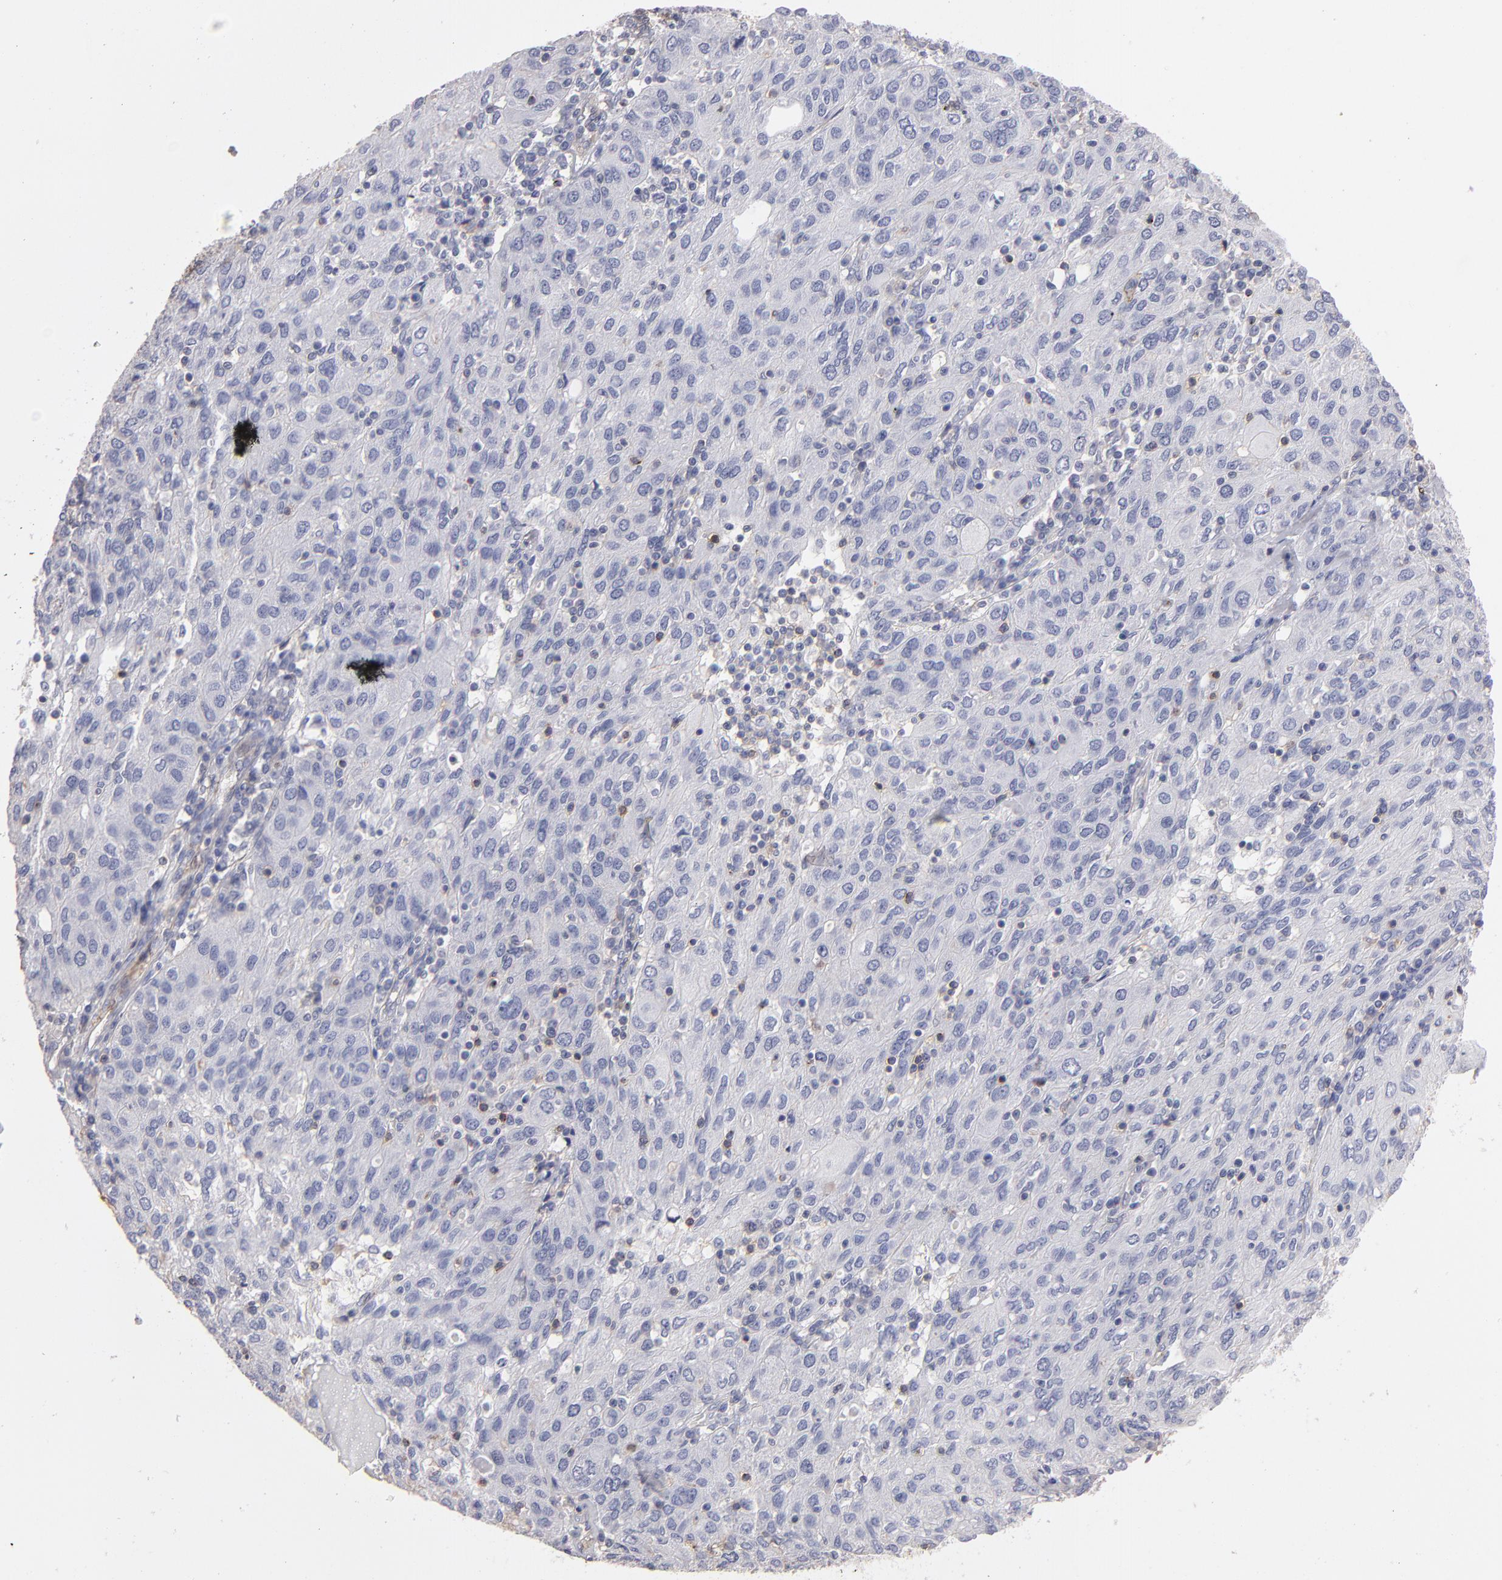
{"staining": {"intensity": "negative", "quantity": "none", "location": "none"}, "tissue": "ovarian cancer", "cell_type": "Tumor cells", "image_type": "cancer", "snomed": [{"axis": "morphology", "description": "Carcinoma, endometroid"}, {"axis": "topography", "description": "Ovary"}], "caption": "DAB (3,3'-diaminobenzidine) immunohistochemical staining of ovarian endometroid carcinoma reveals no significant staining in tumor cells.", "gene": "ABCB1", "patient": {"sex": "female", "age": 50}}